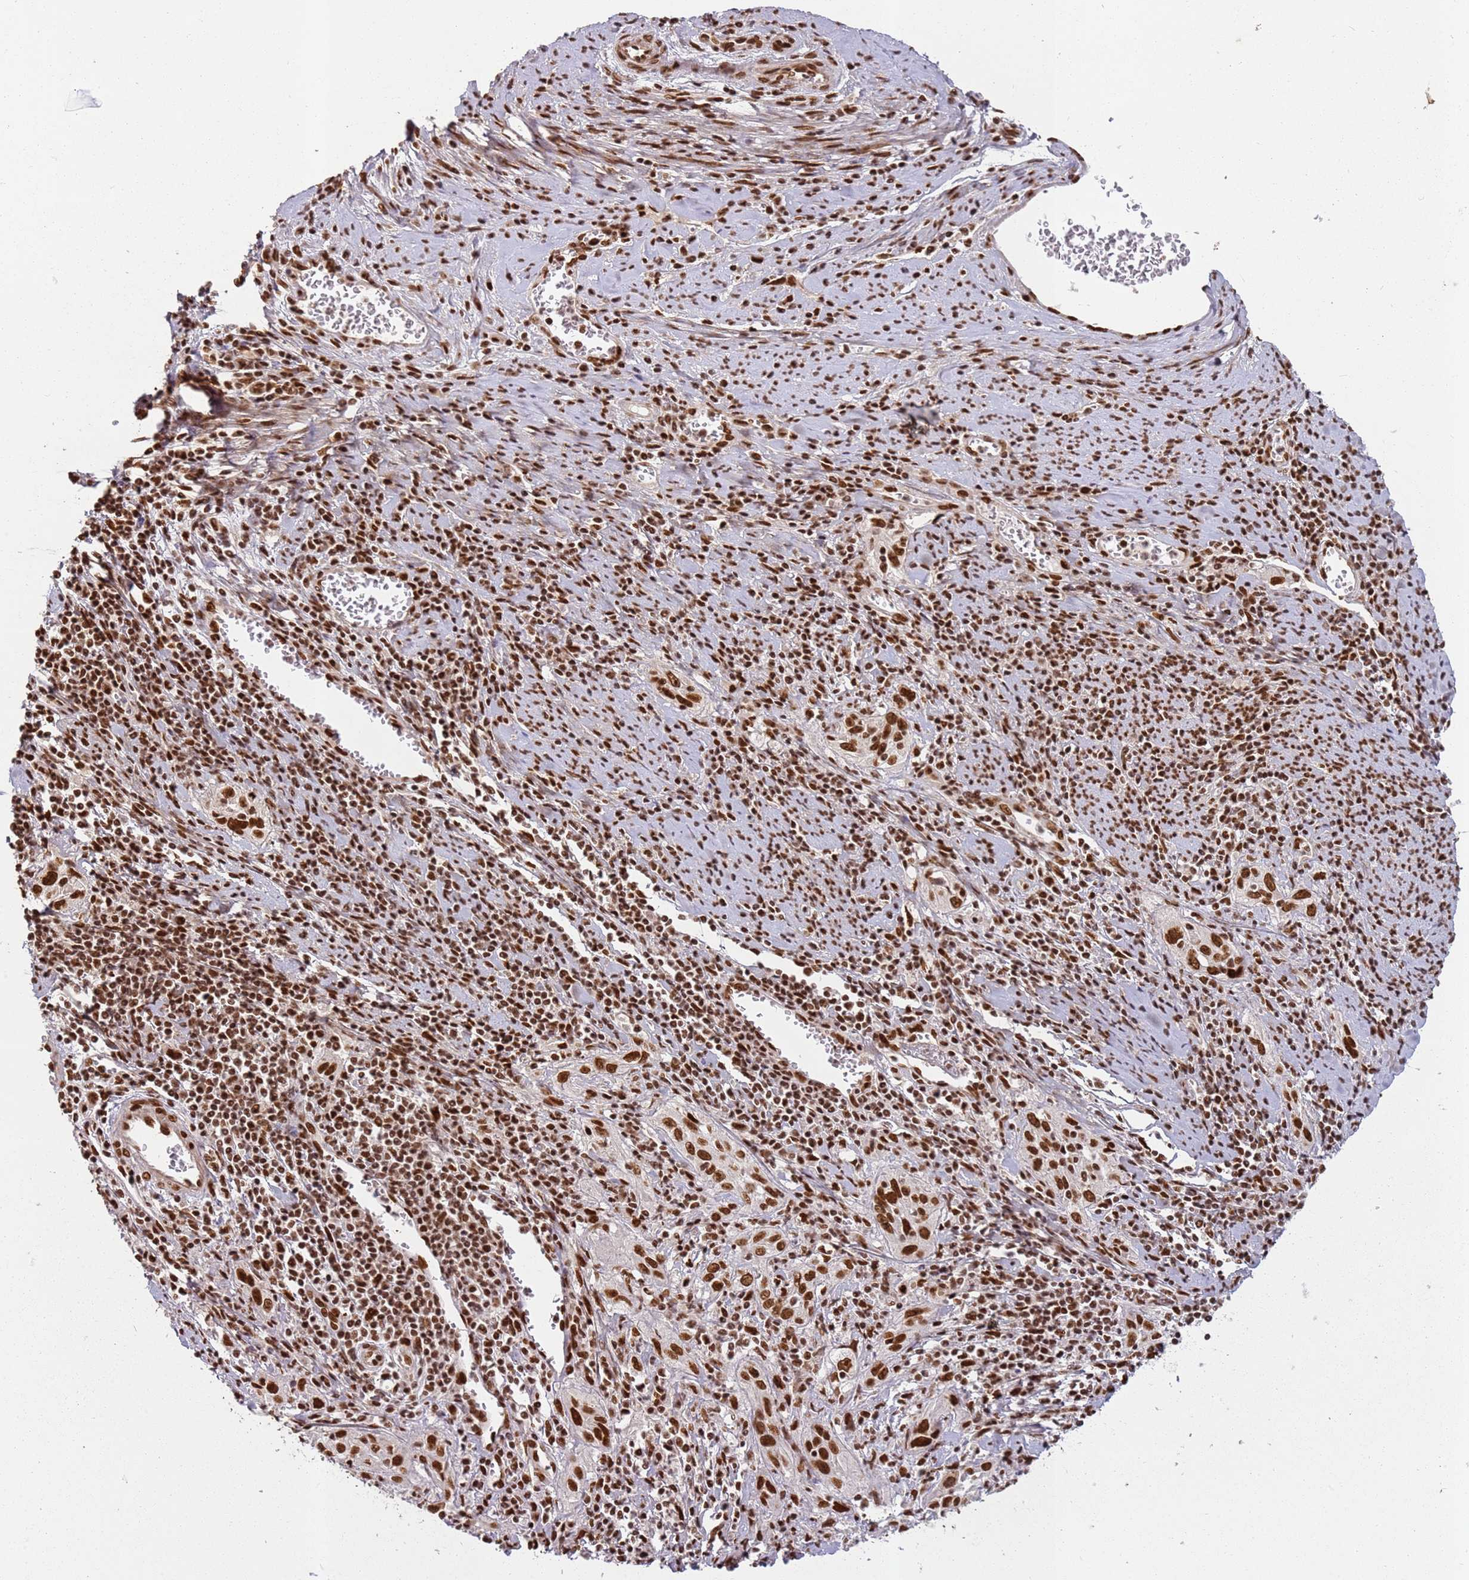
{"staining": {"intensity": "strong", "quantity": ">75%", "location": "nuclear"}, "tissue": "cervical cancer", "cell_type": "Tumor cells", "image_type": "cancer", "snomed": [{"axis": "morphology", "description": "Squamous cell carcinoma, NOS"}, {"axis": "topography", "description": "Cervix"}], "caption": "Immunohistochemistry (IHC) (DAB (3,3'-diaminobenzidine)) staining of human squamous cell carcinoma (cervical) demonstrates strong nuclear protein positivity in approximately >75% of tumor cells.", "gene": "TENT4A", "patient": {"sex": "female", "age": 57}}